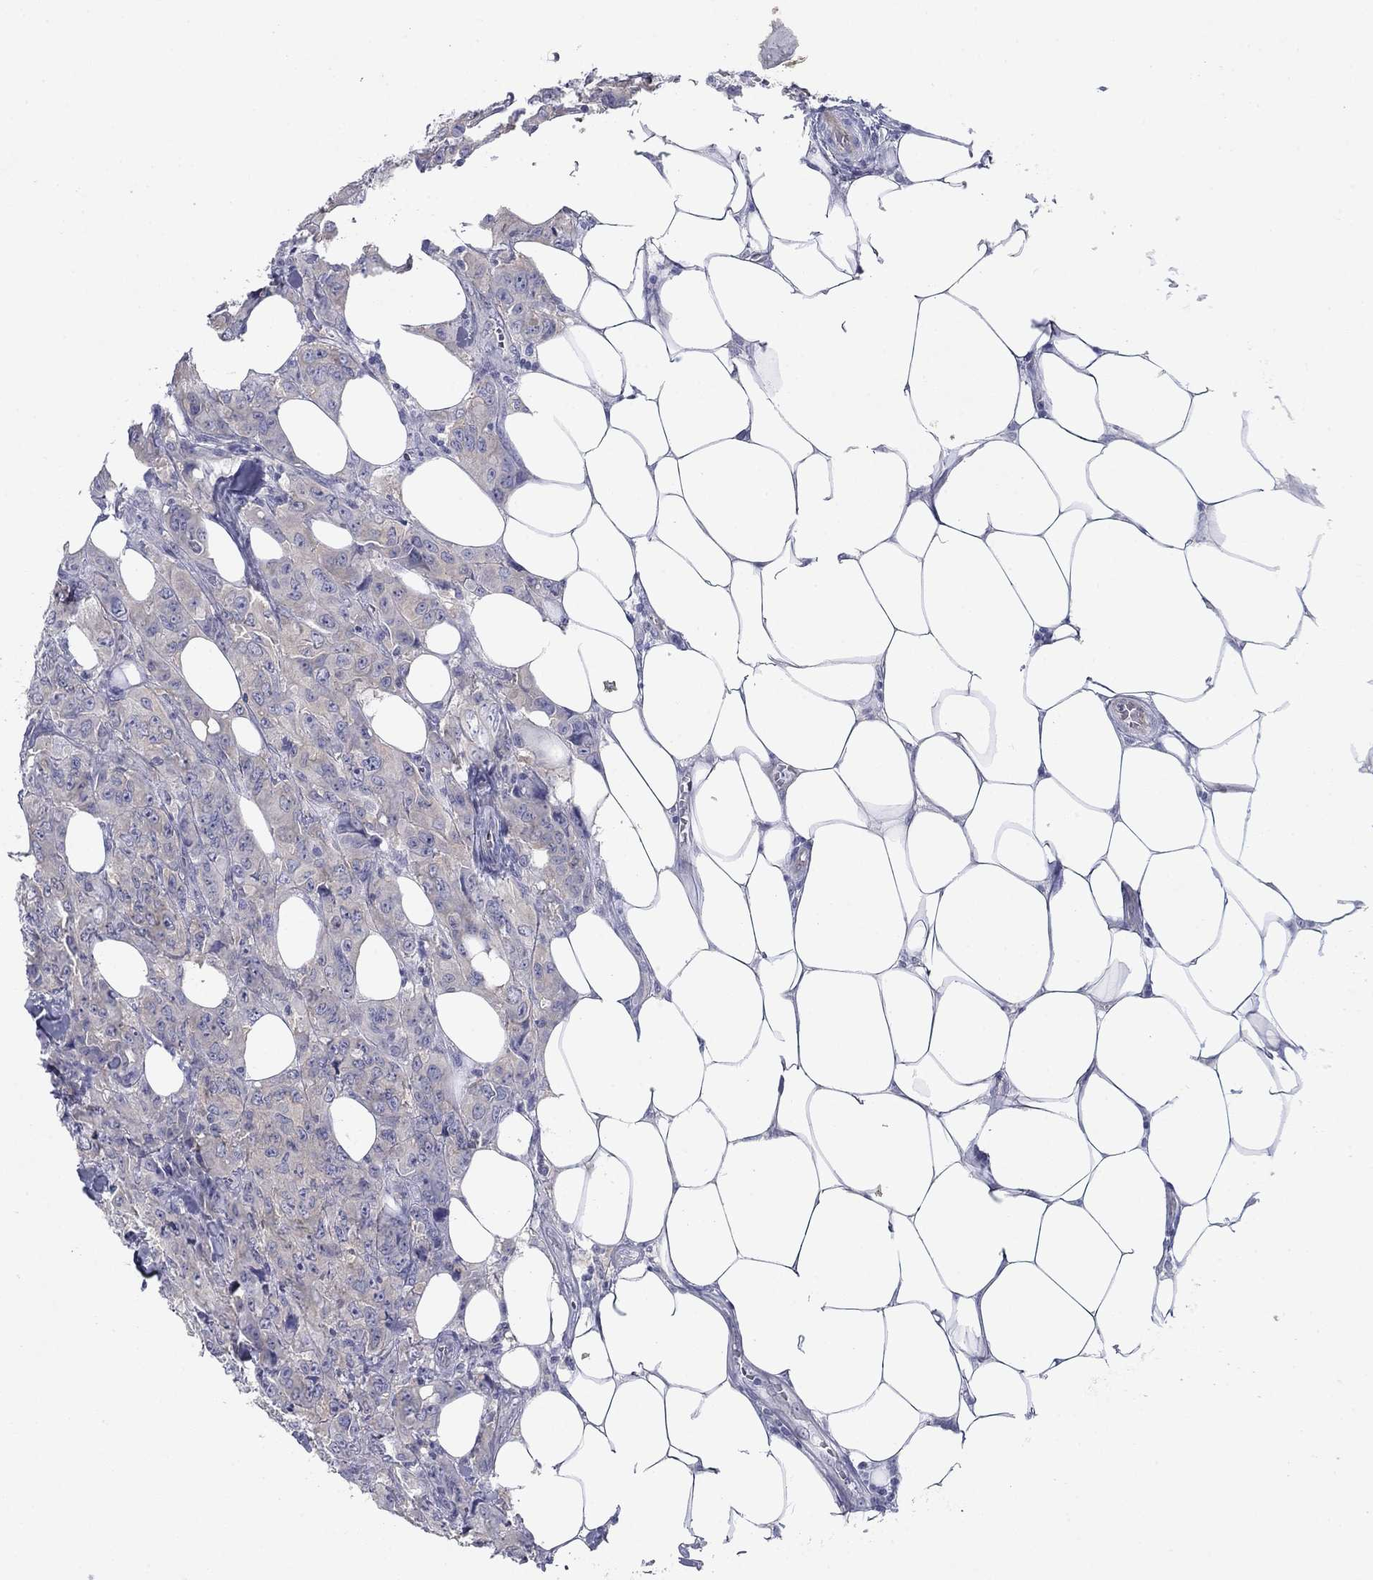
{"staining": {"intensity": "negative", "quantity": "none", "location": "none"}, "tissue": "breast cancer", "cell_type": "Tumor cells", "image_type": "cancer", "snomed": [{"axis": "morphology", "description": "Duct carcinoma"}, {"axis": "topography", "description": "Breast"}], "caption": "Immunohistochemistry (IHC) image of neoplastic tissue: breast invasive ductal carcinoma stained with DAB shows no significant protein expression in tumor cells. (DAB (3,3'-diaminobenzidine) immunohistochemistry, high magnification).", "gene": "PLS1", "patient": {"sex": "female", "age": 43}}